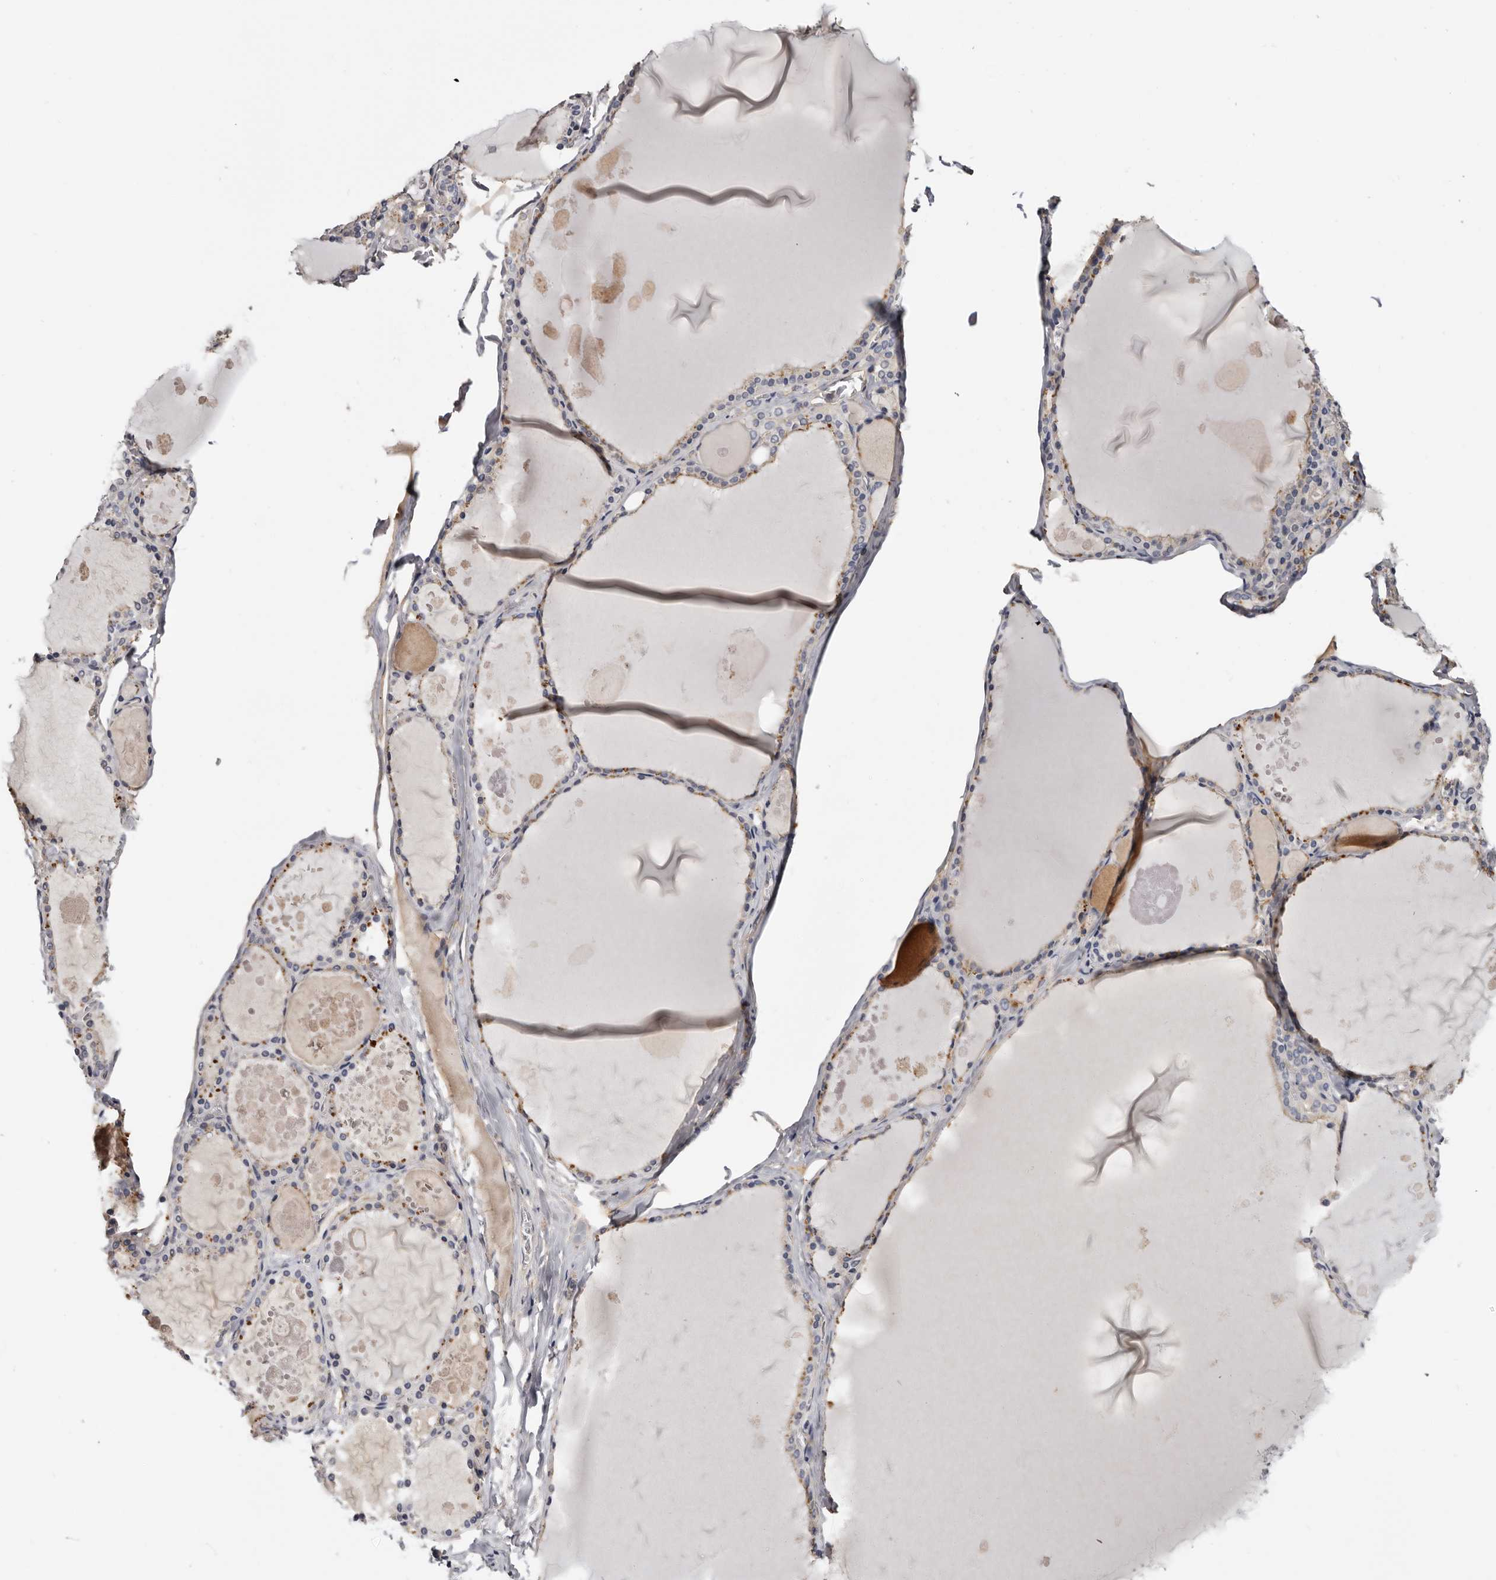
{"staining": {"intensity": "moderate", "quantity": "<25%", "location": "cytoplasmic/membranous"}, "tissue": "thyroid gland", "cell_type": "Glandular cells", "image_type": "normal", "snomed": [{"axis": "morphology", "description": "Normal tissue, NOS"}, {"axis": "topography", "description": "Thyroid gland"}], "caption": "This image shows unremarkable thyroid gland stained with immunohistochemistry to label a protein in brown. The cytoplasmic/membranous of glandular cells show moderate positivity for the protein. Nuclei are counter-stained blue.", "gene": "INKA2", "patient": {"sex": "male", "age": 56}}